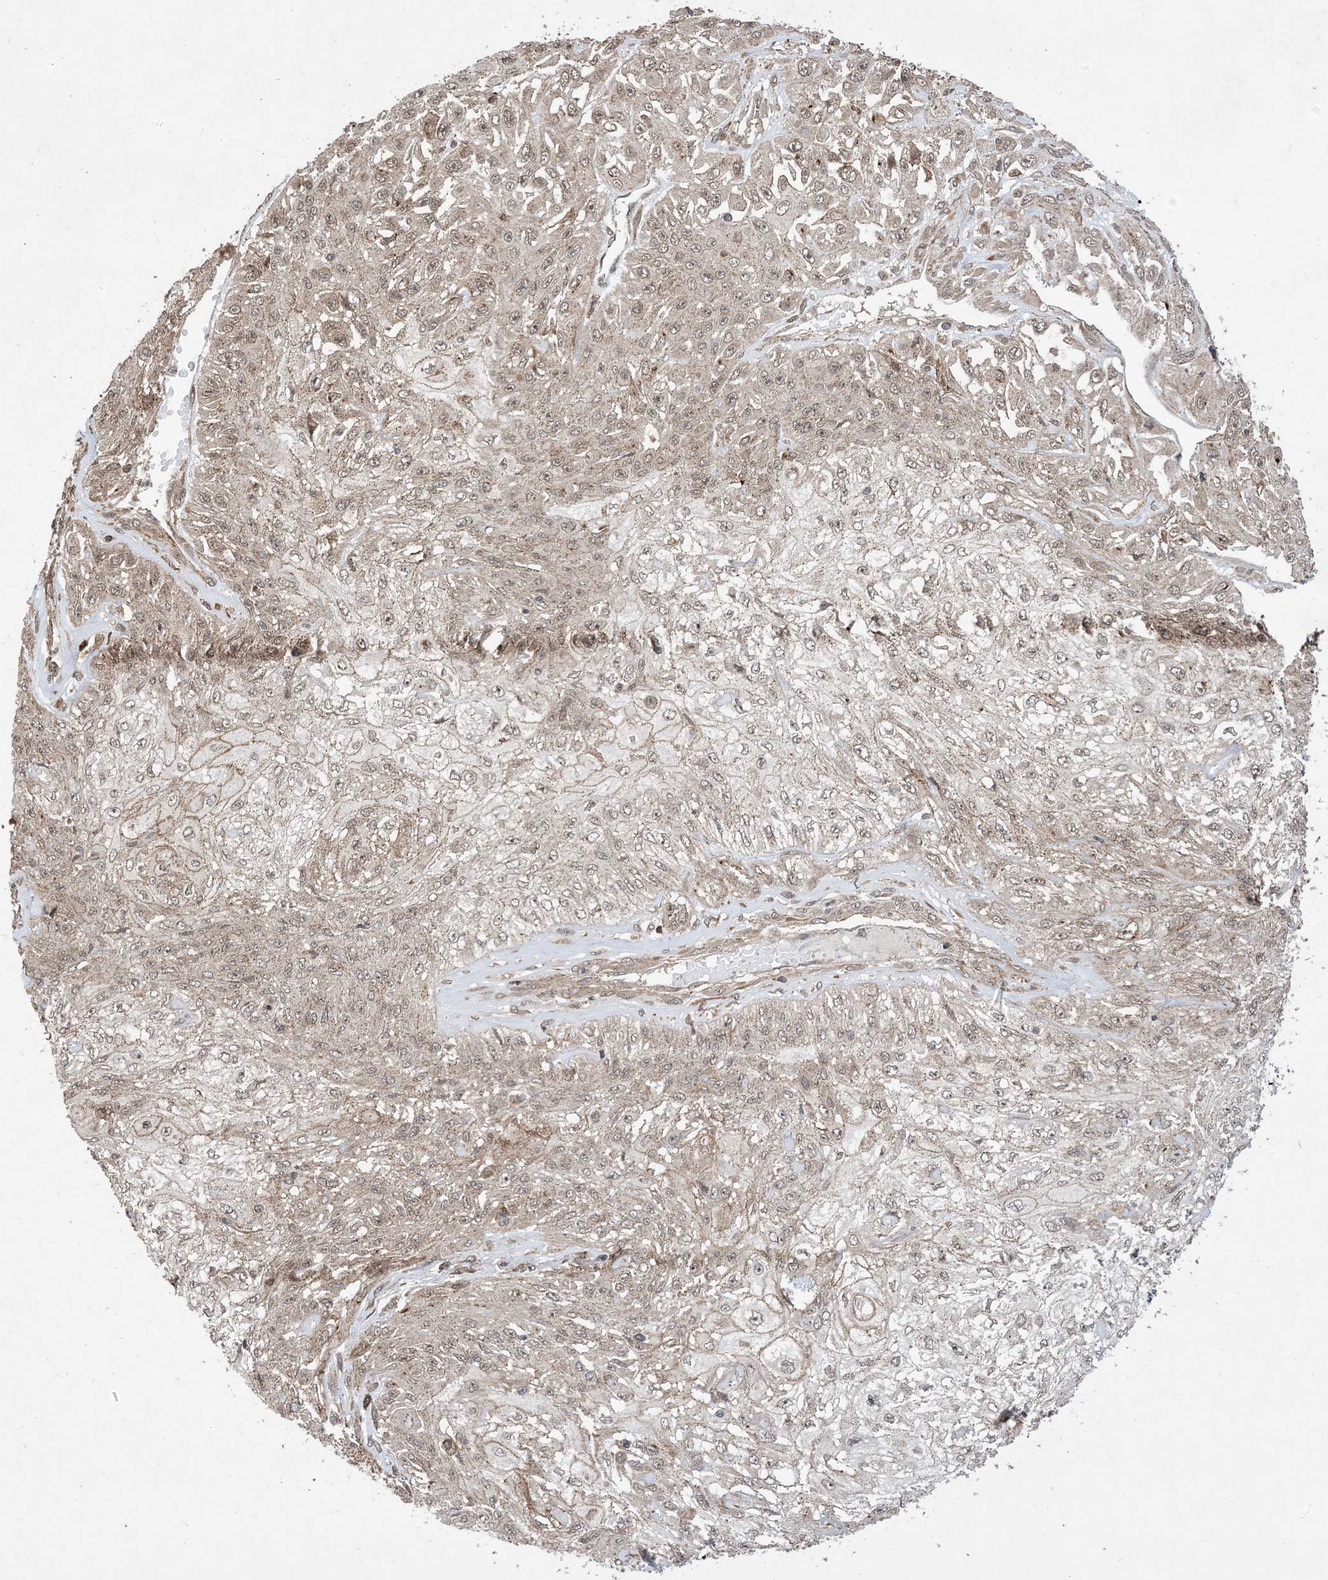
{"staining": {"intensity": "weak", "quantity": ">75%", "location": "cytoplasmic/membranous,nuclear"}, "tissue": "skin cancer", "cell_type": "Tumor cells", "image_type": "cancer", "snomed": [{"axis": "morphology", "description": "Squamous cell carcinoma, NOS"}, {"axis": "morphology", "description": "Squamous cell carcinoma, metastatic, NOS"}, {"axis": "topography", "description": "Skin"}, {"axis": "topography", "description": "Lymph node"}], "caption": "Protein staining by immunohistochemistry (IHC) shows weak cytoplasmic/membranous and nuclear expression in about >75% of tumor cells in skin squamous cell carcinoma. (DAB (3,3'-diaminobenzidine) IHC with brightfield microscopy, high magnification).", "gene": "ZNF511", "patient": {"sex": "male", "age": 75}}